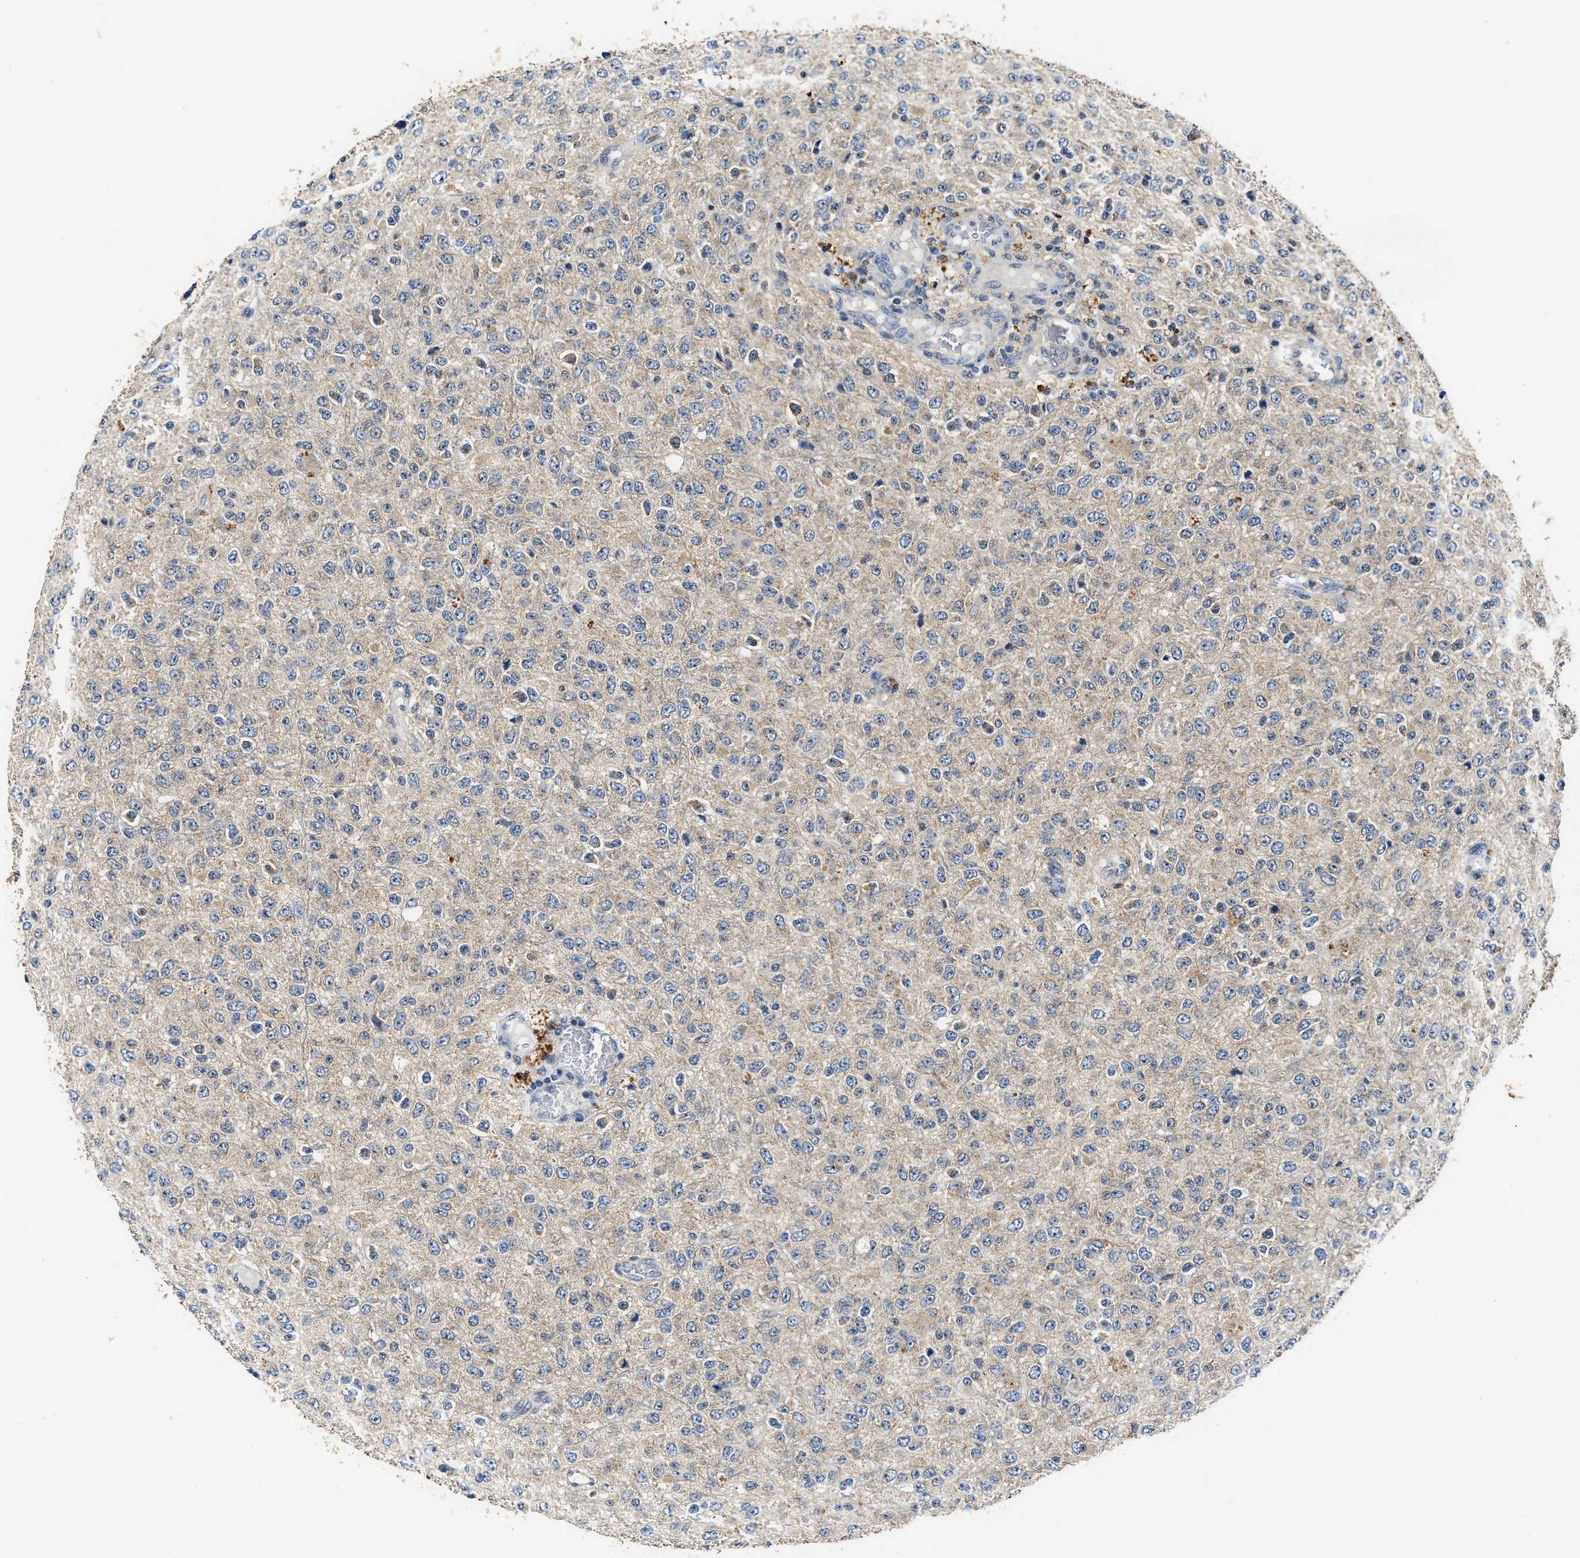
{"staining": {"intensity": "weak", "quantity": "<25%", "location": "cytoplasmic/membranous"}, "tissue": "glioma", "cell_type": "Tumor cells", "image_type": "cancer", "snomed": [{"axis": "morphology", "description": "Glioma, malignant, High grade"}, {"axis": "topography", "description": "pancreas cauda"}], "caption": "Immunohistochemistry (IHC) photomicrograph of malignant glioma (high-grade) stained for a protein (brown), which exhibits no expression in tumor cells.", "gene": "CTNNA1", "patient": {"sex": "male", "age": 60}}